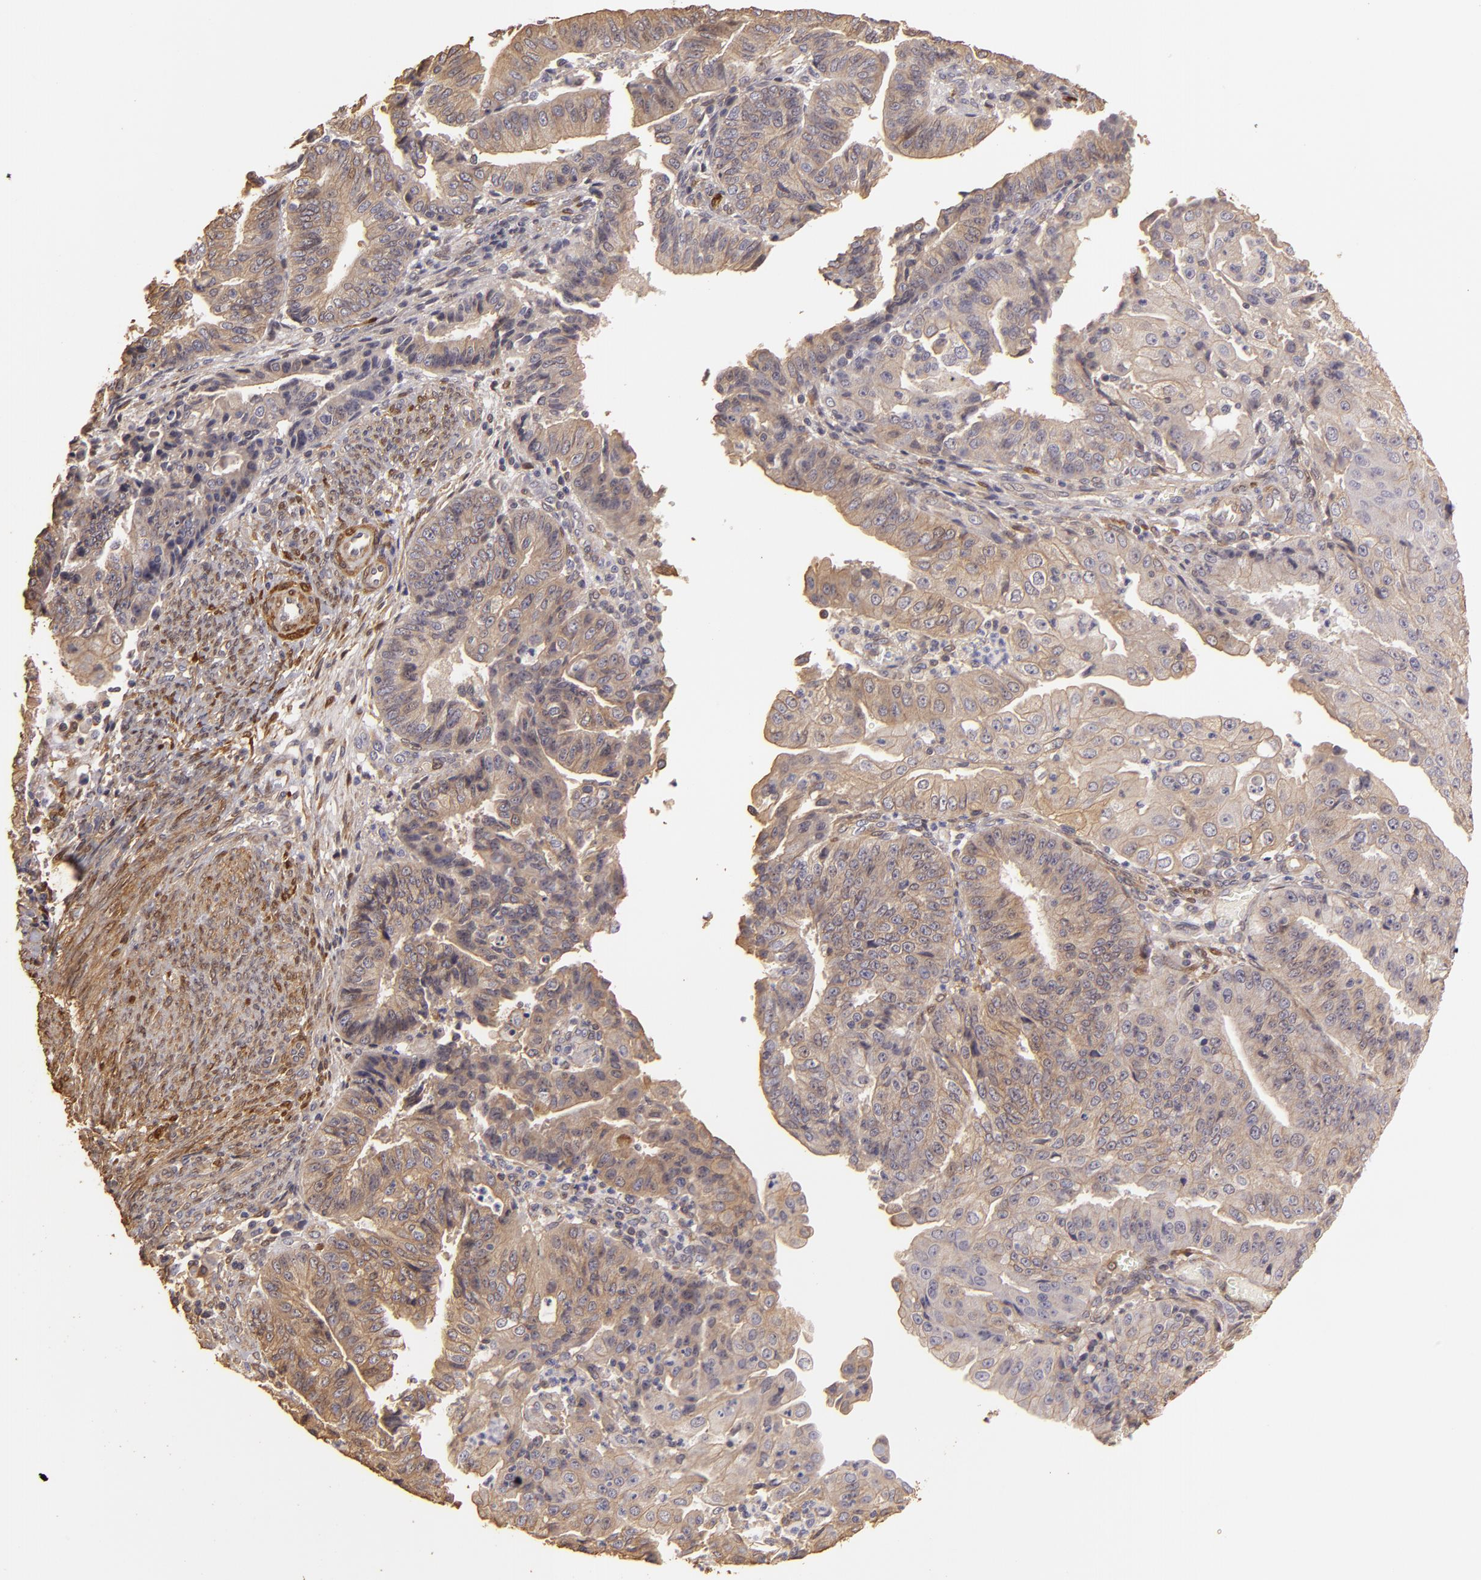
{"staining": {"intensity": "weak", "quantity": ">75%", "location": "cytoplasmic/membranous"}, "tissue": "endometrial cancer", "cell_type": "Tumor cells", "image_type": "cancer", "snomed": [{"axis": "morphology", "description": "Adenocarcinoma, NOS"}, {"axis": "topography", "description": "Endometrium"}], "caption": "IHC (DAB (3,3'-diaminobenzidine)) staining of endometrial cancer reveals weak cytoplasmic/membranous protein positivity in approximately >75% of tumor cells.", "gene": "HSPB6", "patient": {"sex": "female", "age": 56}}